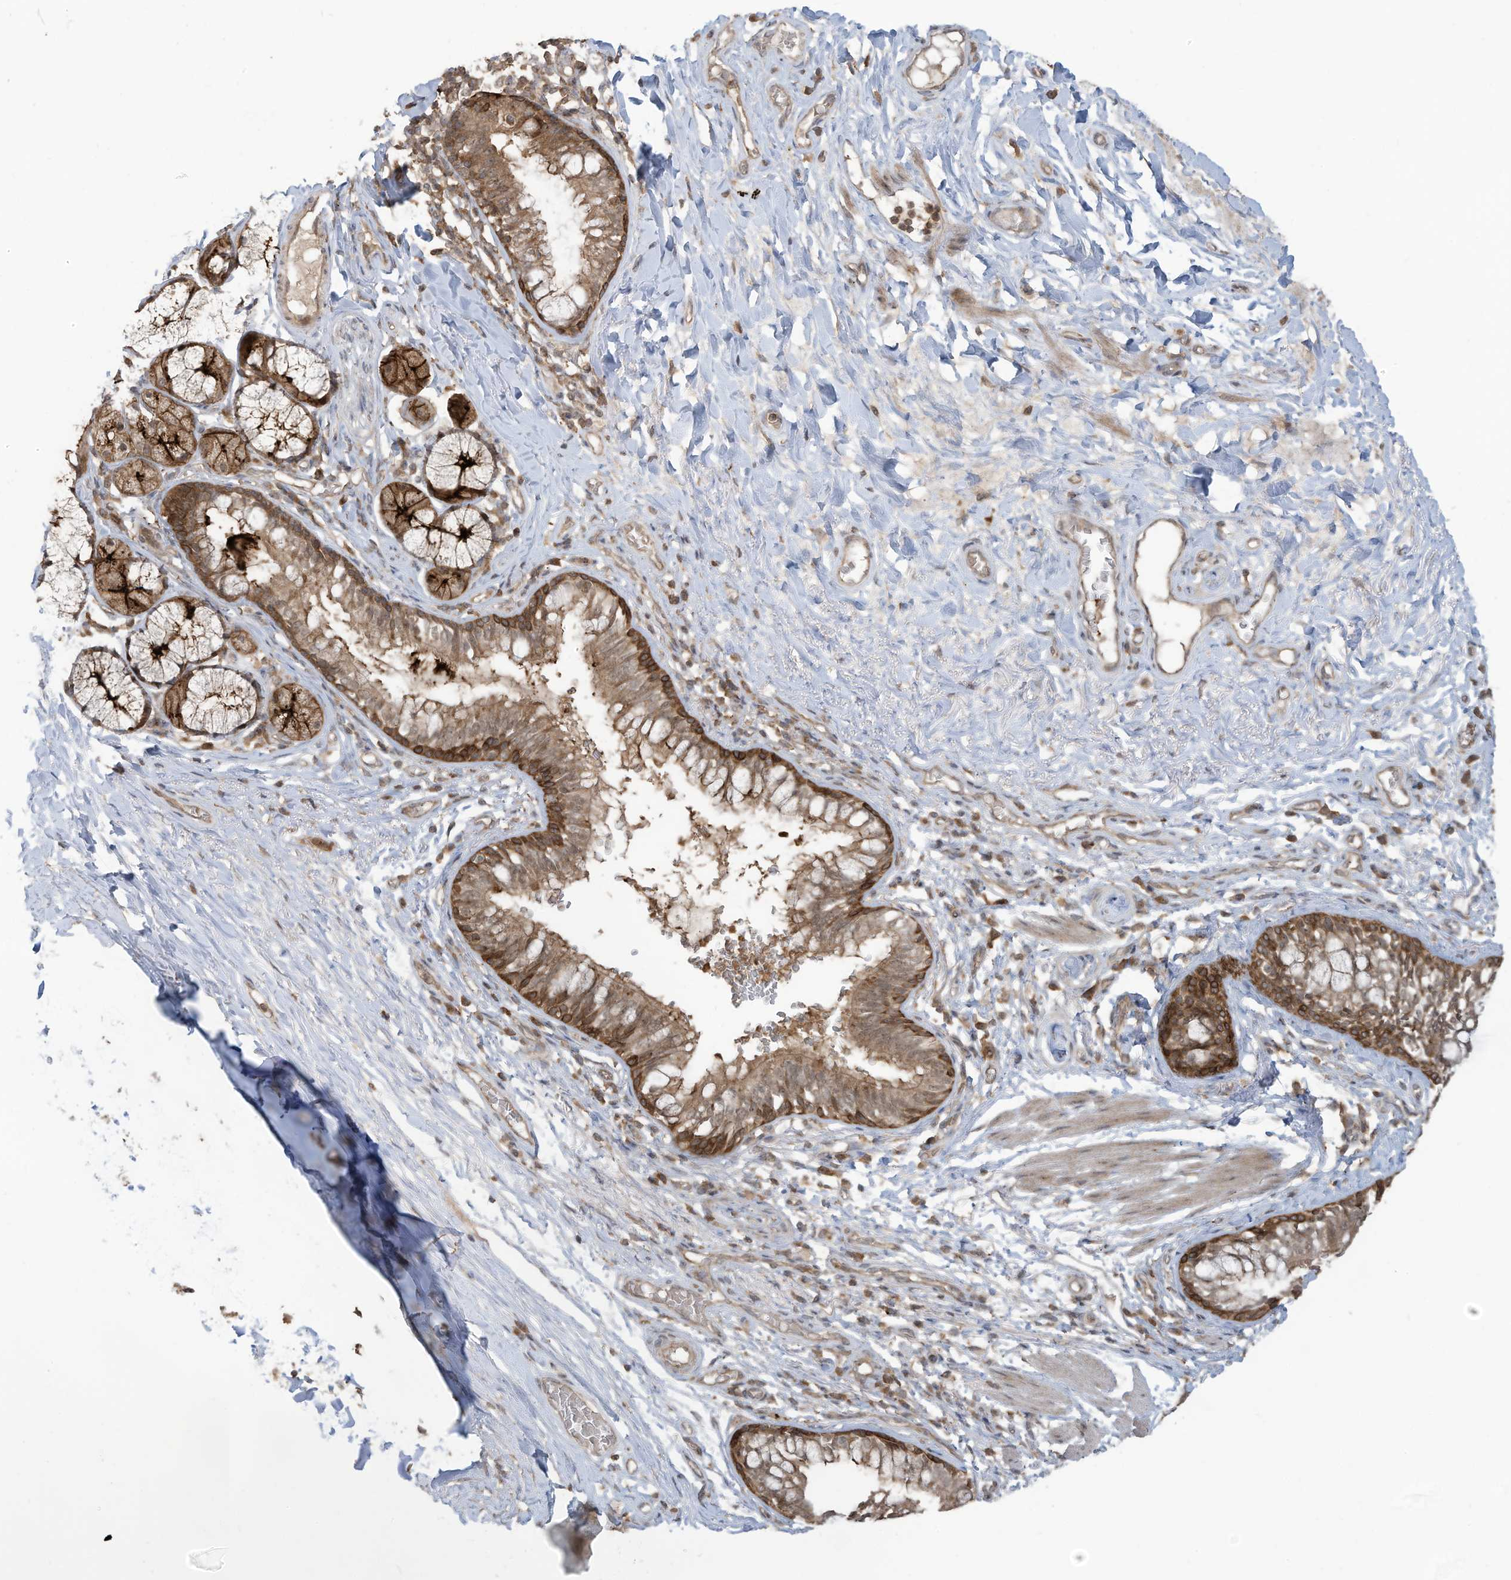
{"staining": {"intensity": "strong", "quantity": ">75%", "location": "cytoplasmic/membranous"}, "tissue": "bronchus", "cell_type": "Respiratory epithelial cells", "image_type": "normal", "snomed": [{"axis": "morphology", "description": "Normal tissue, NOS"}, {"axis": "topography", "description": "Cartilage tissue"}, {"axis": "topography", "description": "Bronchus"}], "caption": "Brown immunohistochemical staining in unremarkable bronchus exhibits strong cytoplasmic/membranous positivity in about >75% of respiratory epithelial cells. Immunohistochemistry (ihc) stains the protein in brown and the nuclei are stained blue.", "gene": "CARF", "patient": {"sex": "female", "age": 36}}